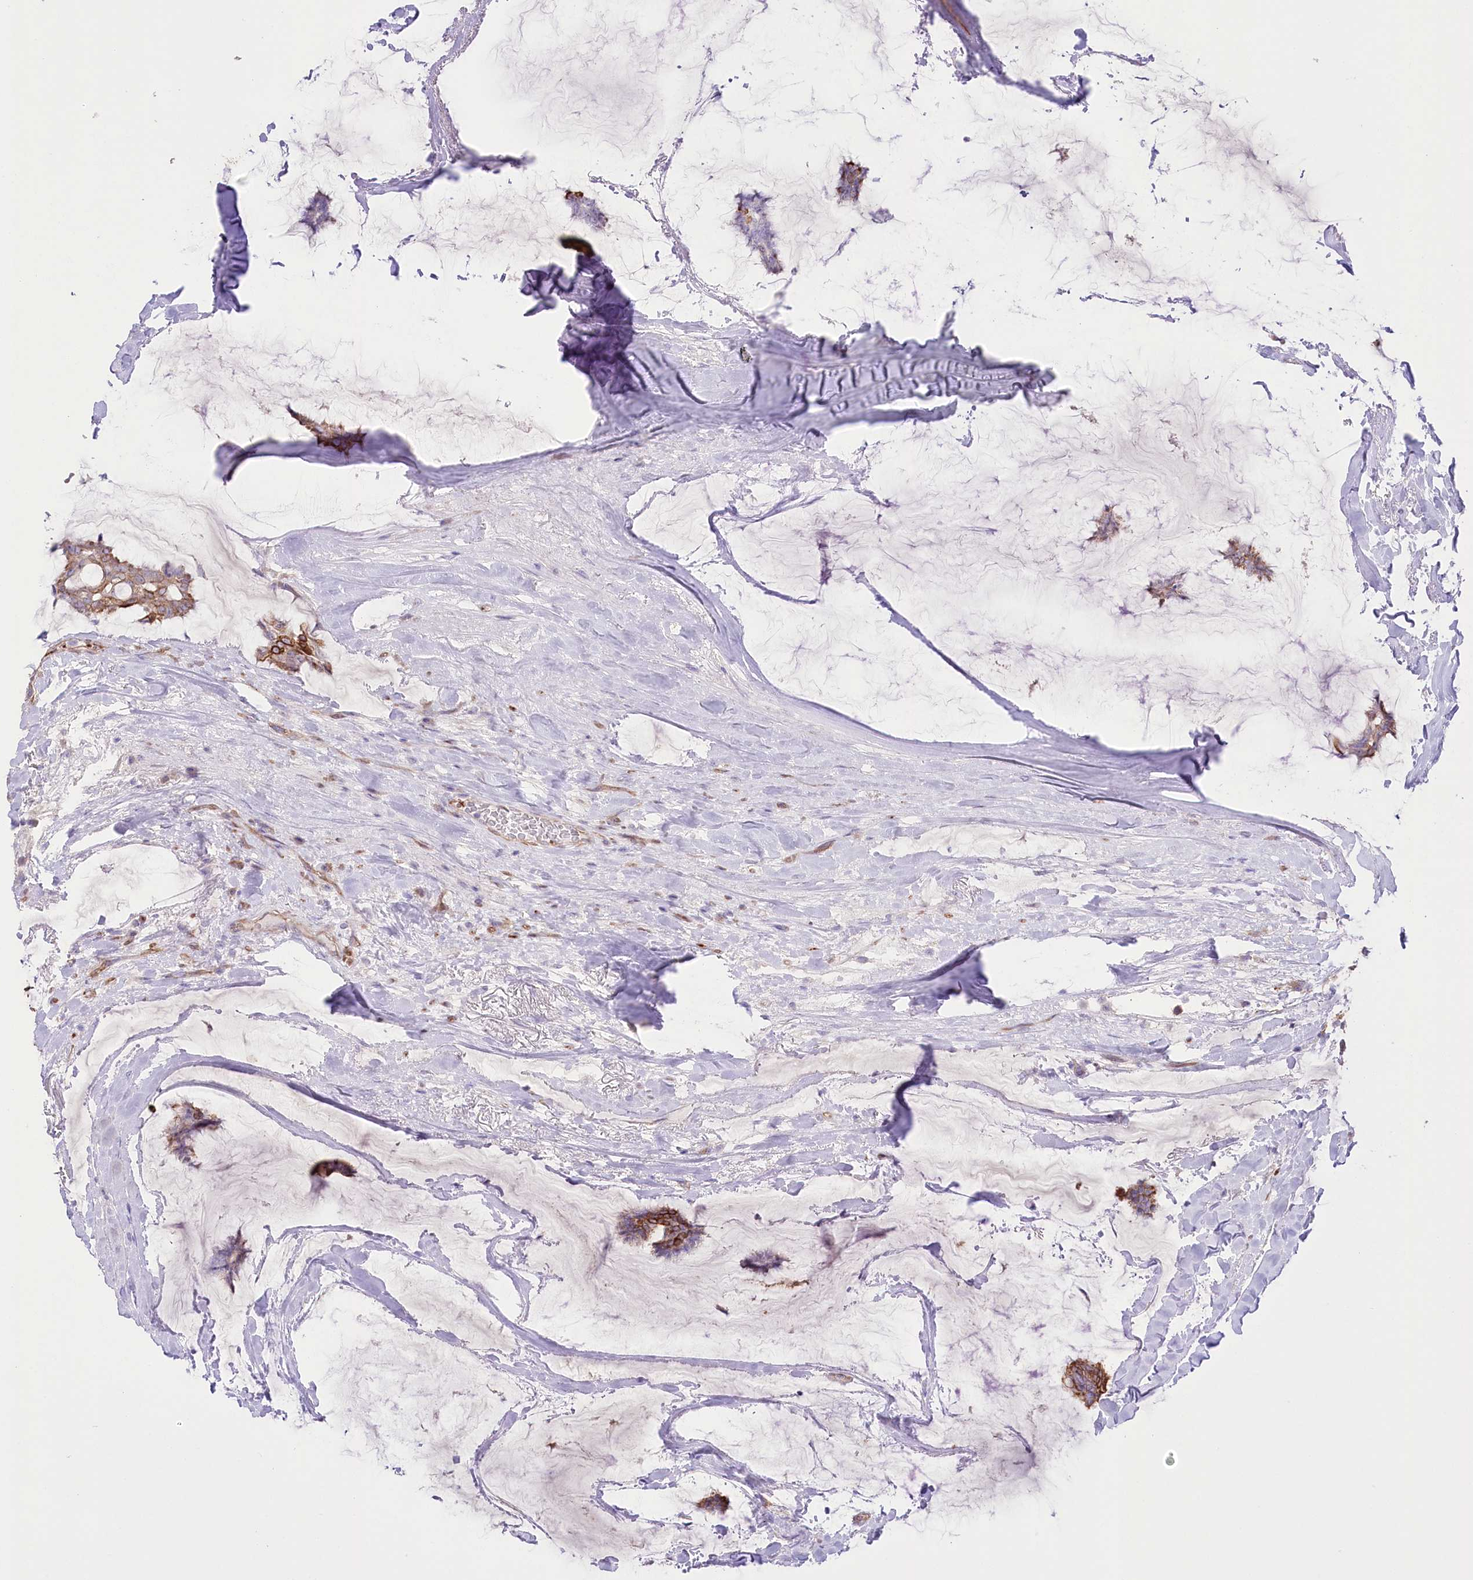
{"staining": {"intensity": "moderate", "quantity": ">75%", "location": "cytoplasmic/membranous"}, "tissue": "breast cancer", "cell_type": "Tumor cells", "image_type": "cancer", "snomed": [{"axis": "morphology", "description": "Duct carcinoma"}, {"axis": "topography", "description": "Breast"}], "caption": "Protein expression analysis of human breast cancer reveals moderate cytoplasmic/membranous staining in about >75% of tumor cells. The protein of interest is stained brown, and the nuclei are stained in blue (DAB (3,3'-diaminobenzidine) IHC with brightfield microscopy, high magnification).", "gene": "SLC39A10", "patient": {"sex": "female", "age": 93}}